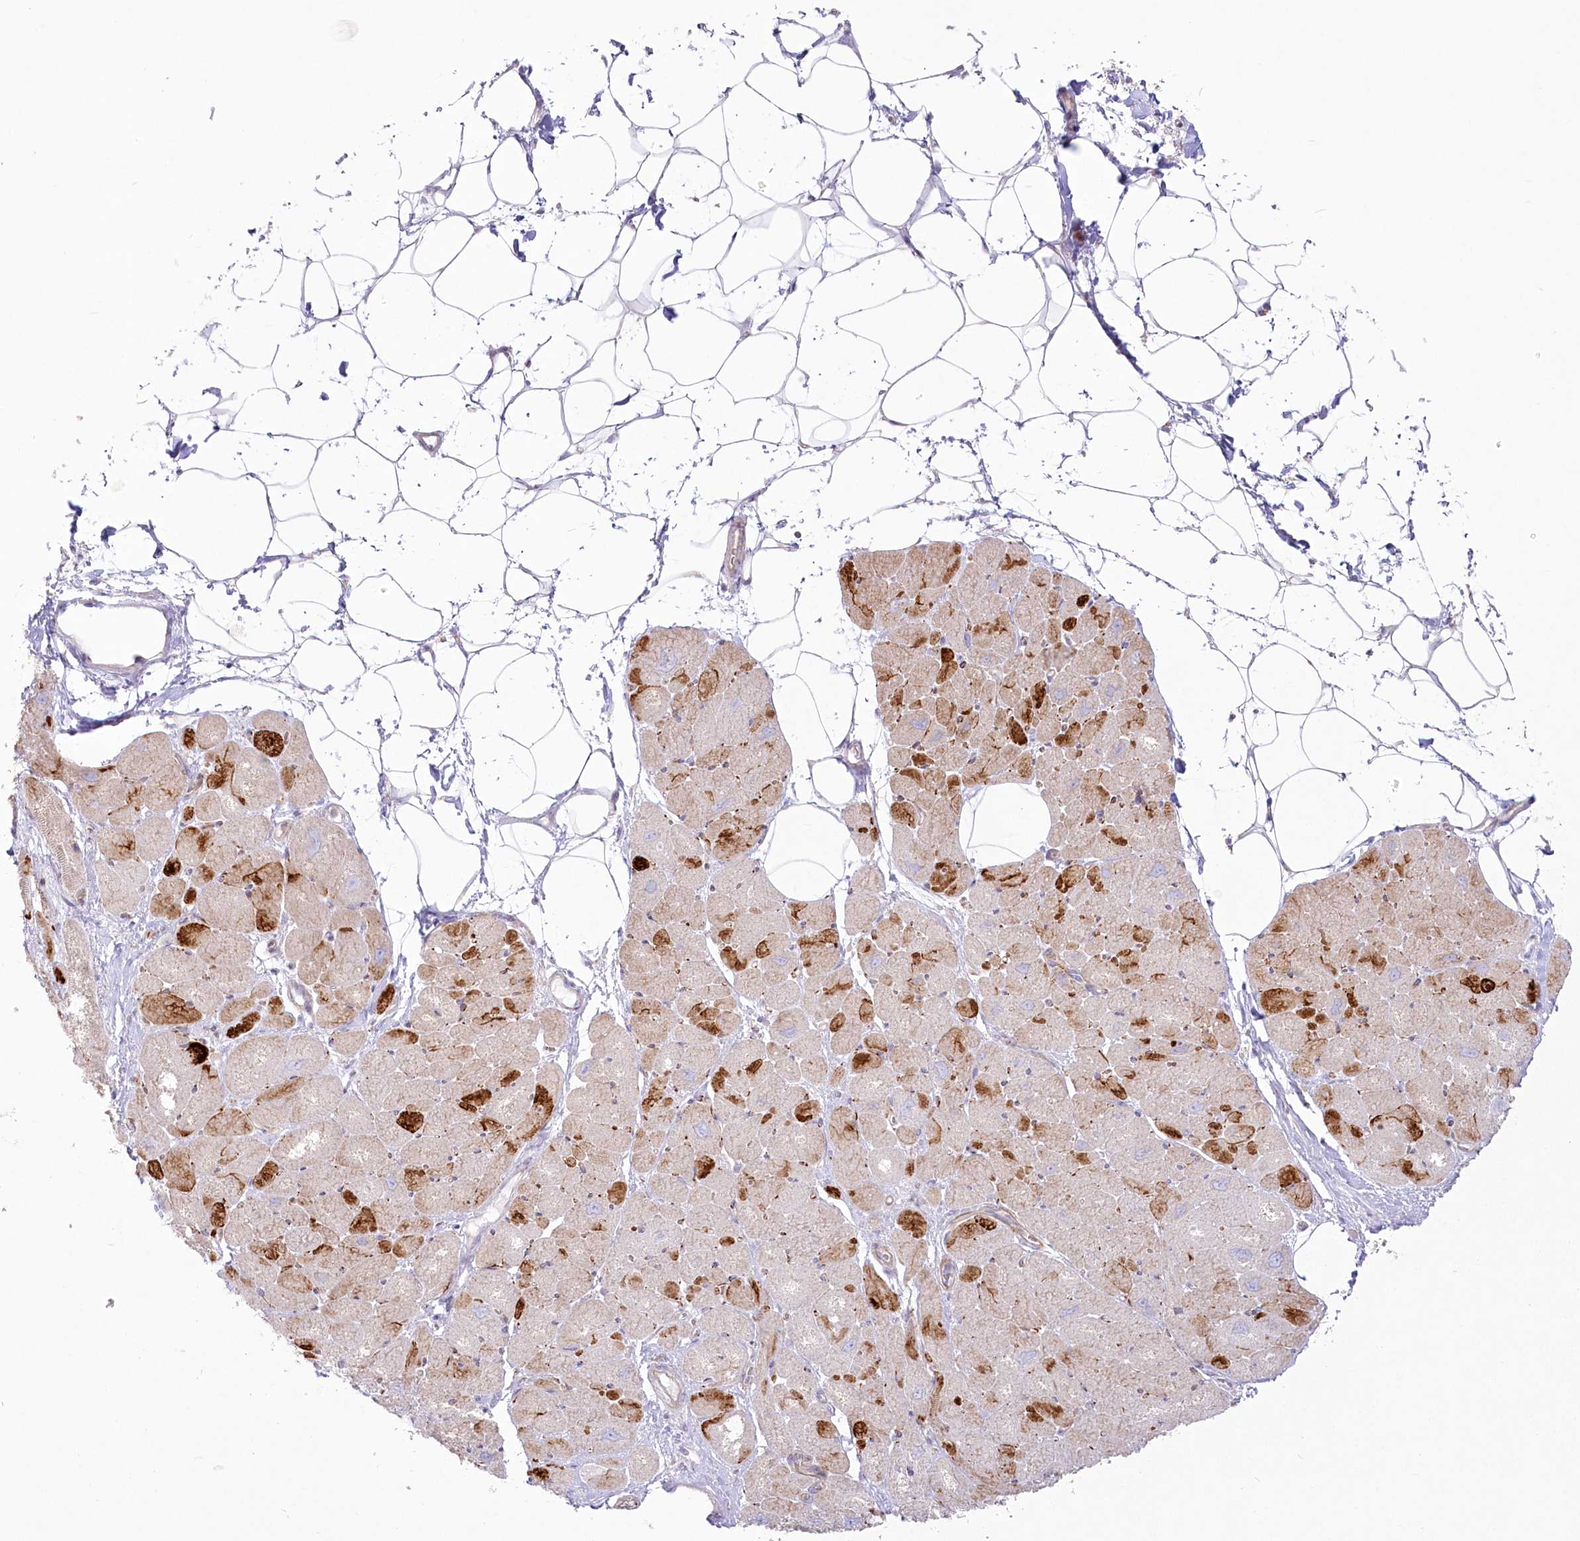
{"staining": {"intensity": "moderate", "quantity": "25%-75%", "location": "cytoplasmic/membranous"}, "tissue": "heart muscle", "cell_type": "Cardiomyocytes", "image_type": "normal", "snomed": [{"axis": "morphology", "description": "Normal tissue, NOS"}, {"axis": "topography", "description": "Heart"}], "caption": "Cardiomyocytes show medium levels of moderate cytoplasmic/membranous staining in about 25%-75% of cells in normal heart muscle.", "gene": "ZNF843", "patient": {"sex": "male", "age": 50}}